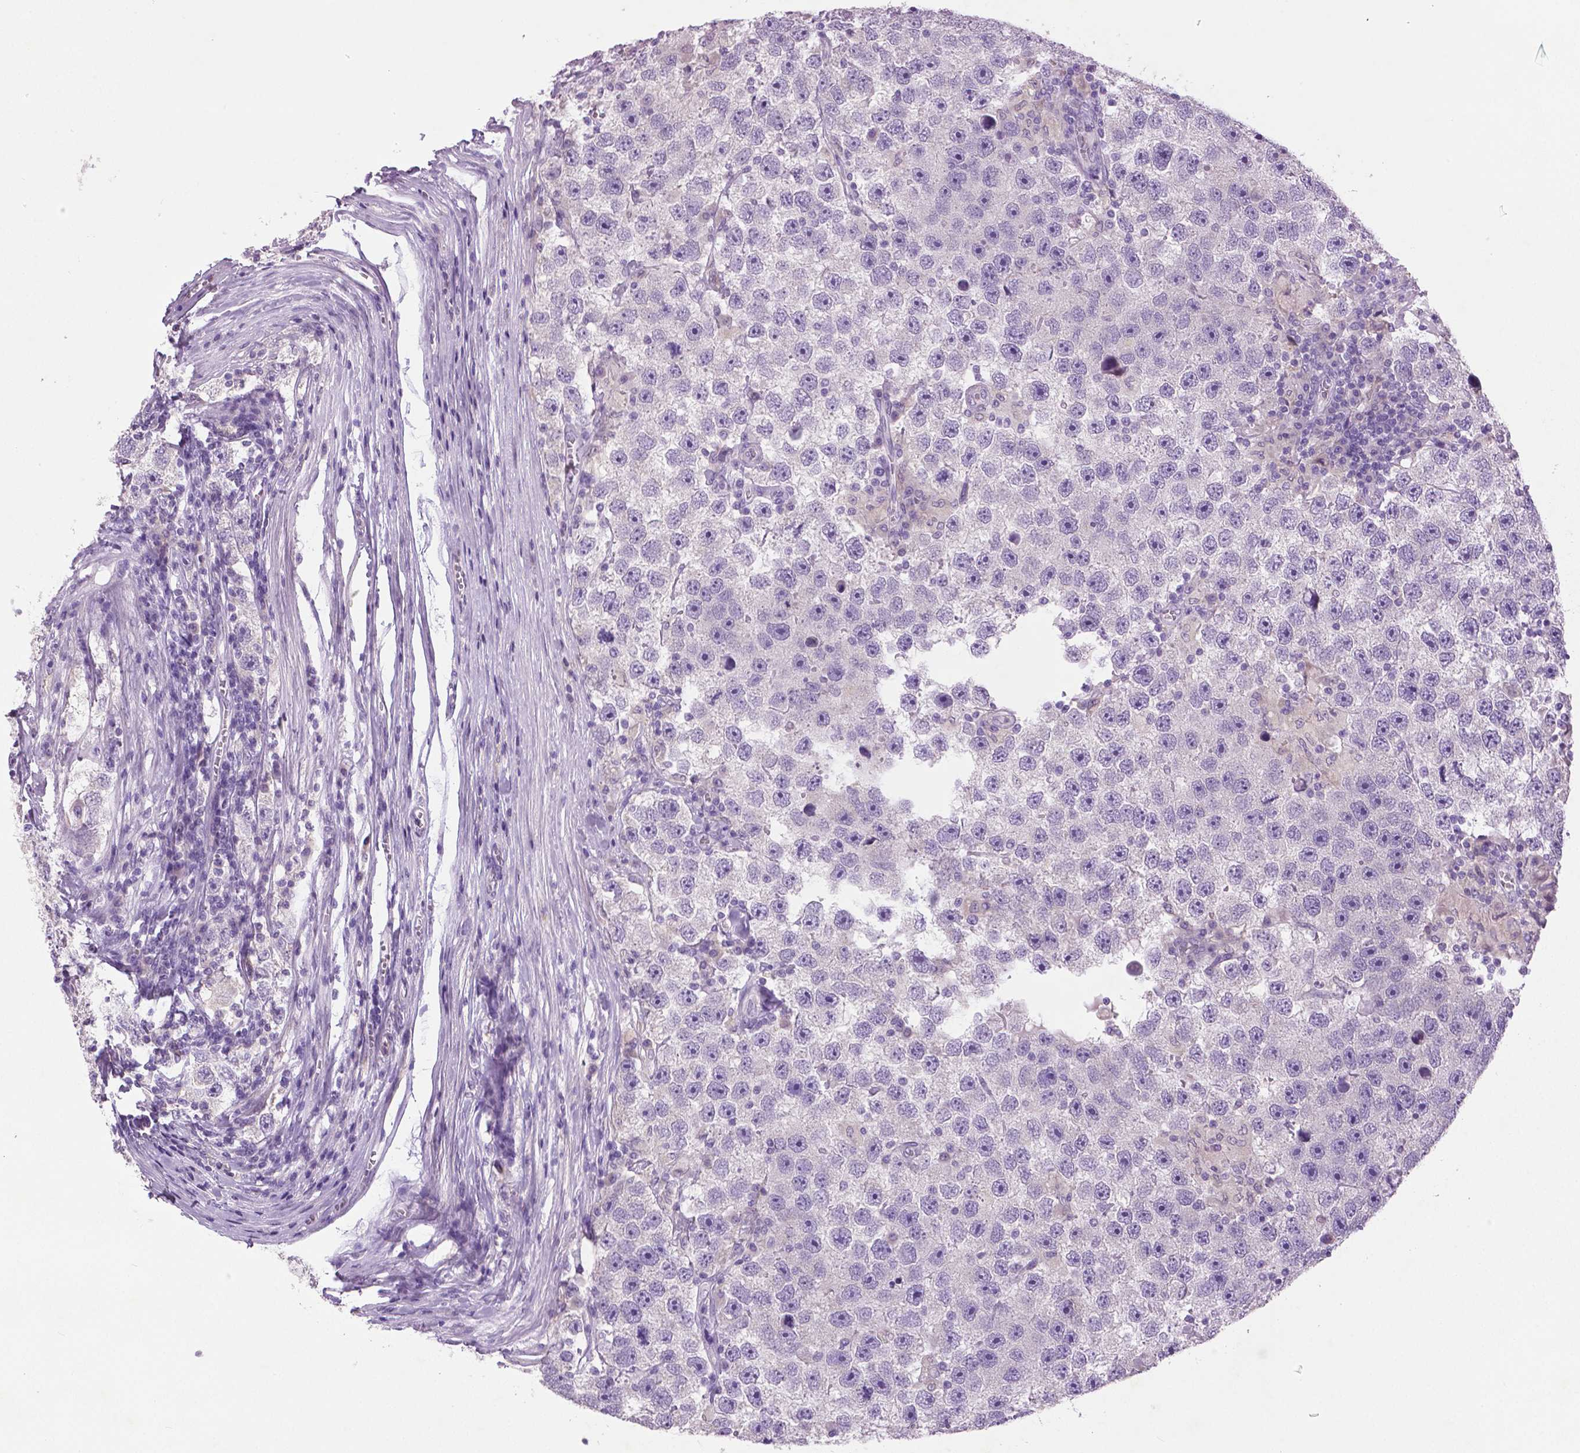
{"staining": {"intensity": "negative", "quantity": "none", "location": "none"}, "tissue": "testis cancer", "cell_type": "Tumor cells", "image_type": "cancer", "snomed": [{"axis": "morphology", "description": "Seminoma, NOS"}, {"axis": "topography", "description": "Testis"}], "caption": "Immunohistochemical staining of human testis cancer (seminoma) shows no significant staining in tumor cells.", "gene": "DNAH12", "patient": {"sex": "male", "age": 26}}